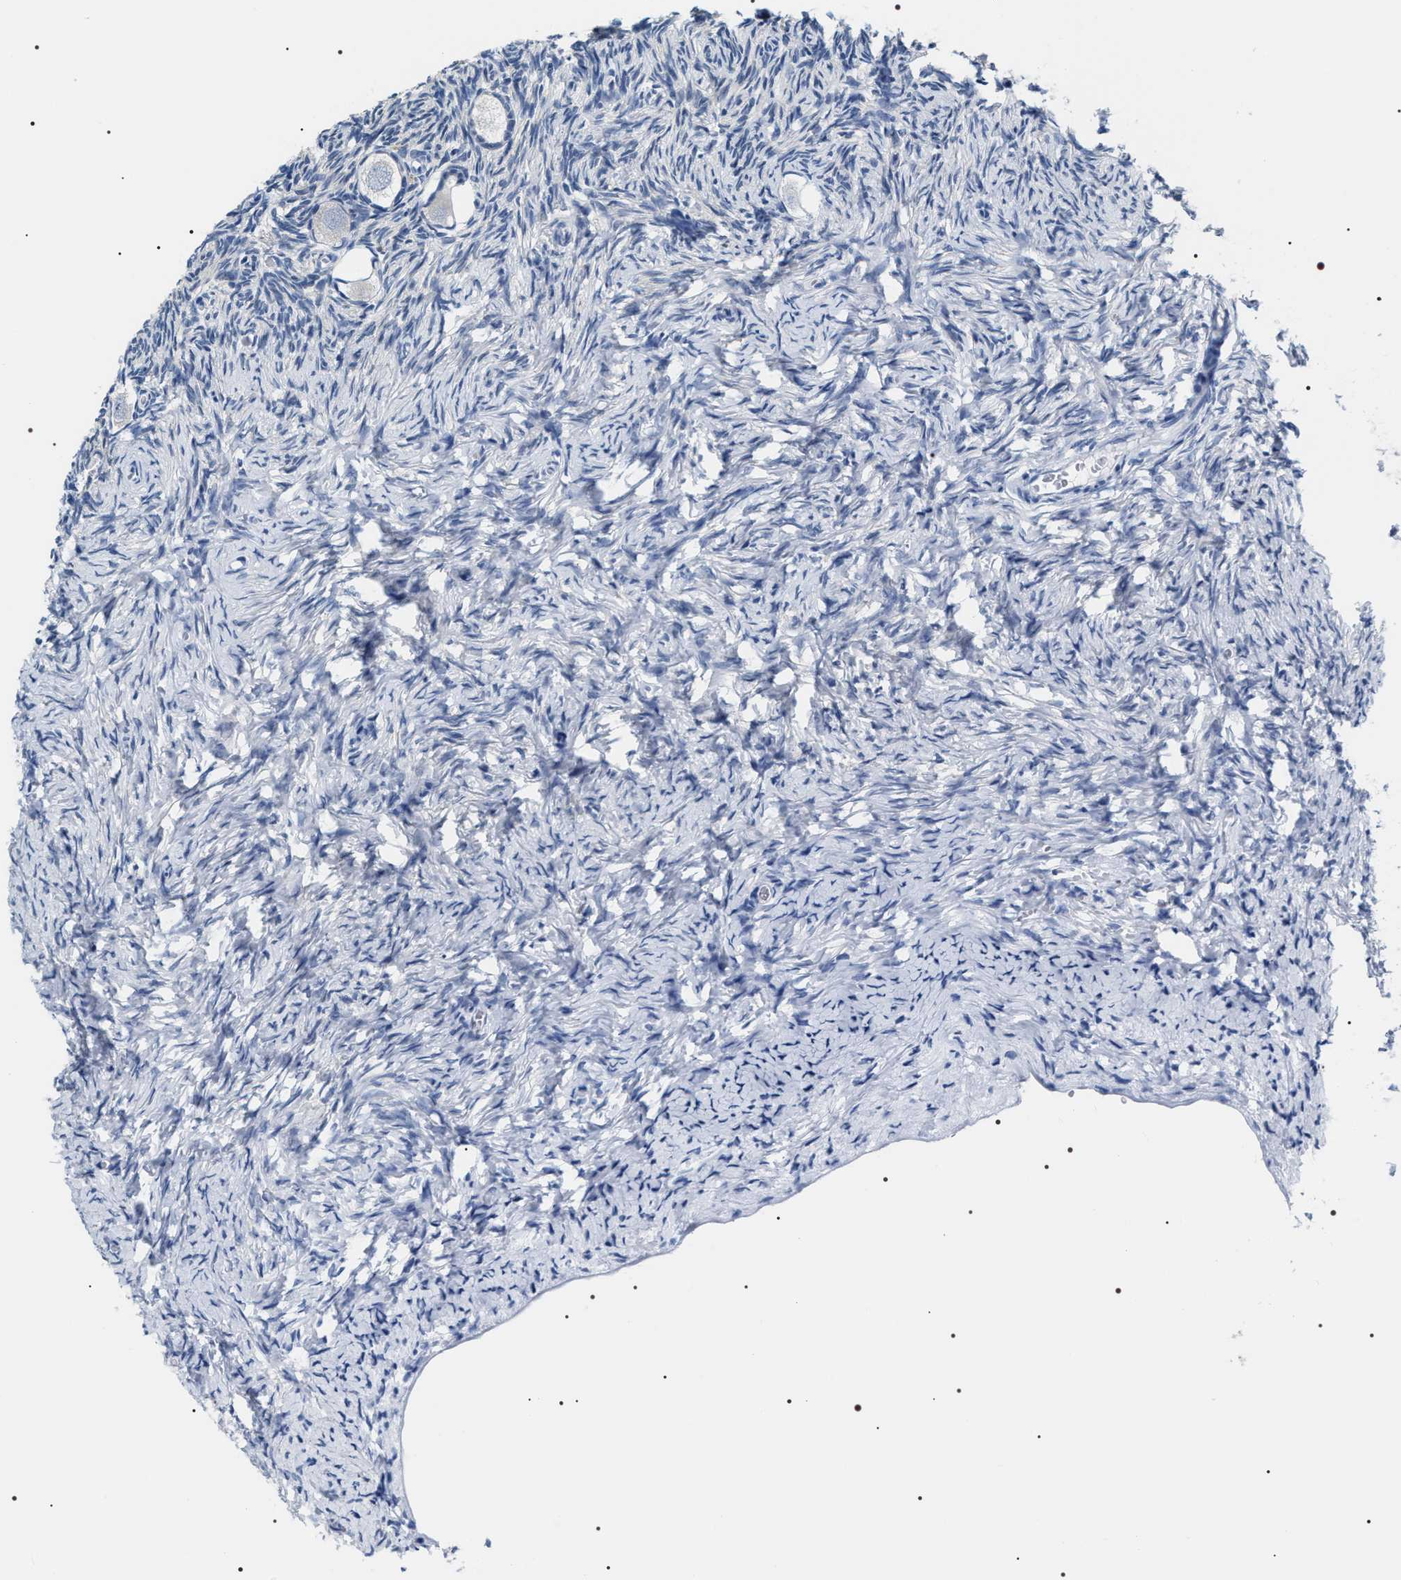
{"staining": {"intensity": "negative", "quantity": "none", "location": "none"}, "tissue": "ovary", "cell_type": "Follicle cells", "image_type": "normal", "snomed": [{"axis": "morphology", "description": "Normal tissue, NOS"}, {"axis": "topography", "description": "Ovary"}], "caption": "Unremarkable ovary was stained to show a protein in brown. There is no significant staining in follicle cells. (Immunohistochemistry (ihc), brightfield microscopy, high magnification).", "gene": "ADH4", "patient": {"sex": "female", "age": 27}}